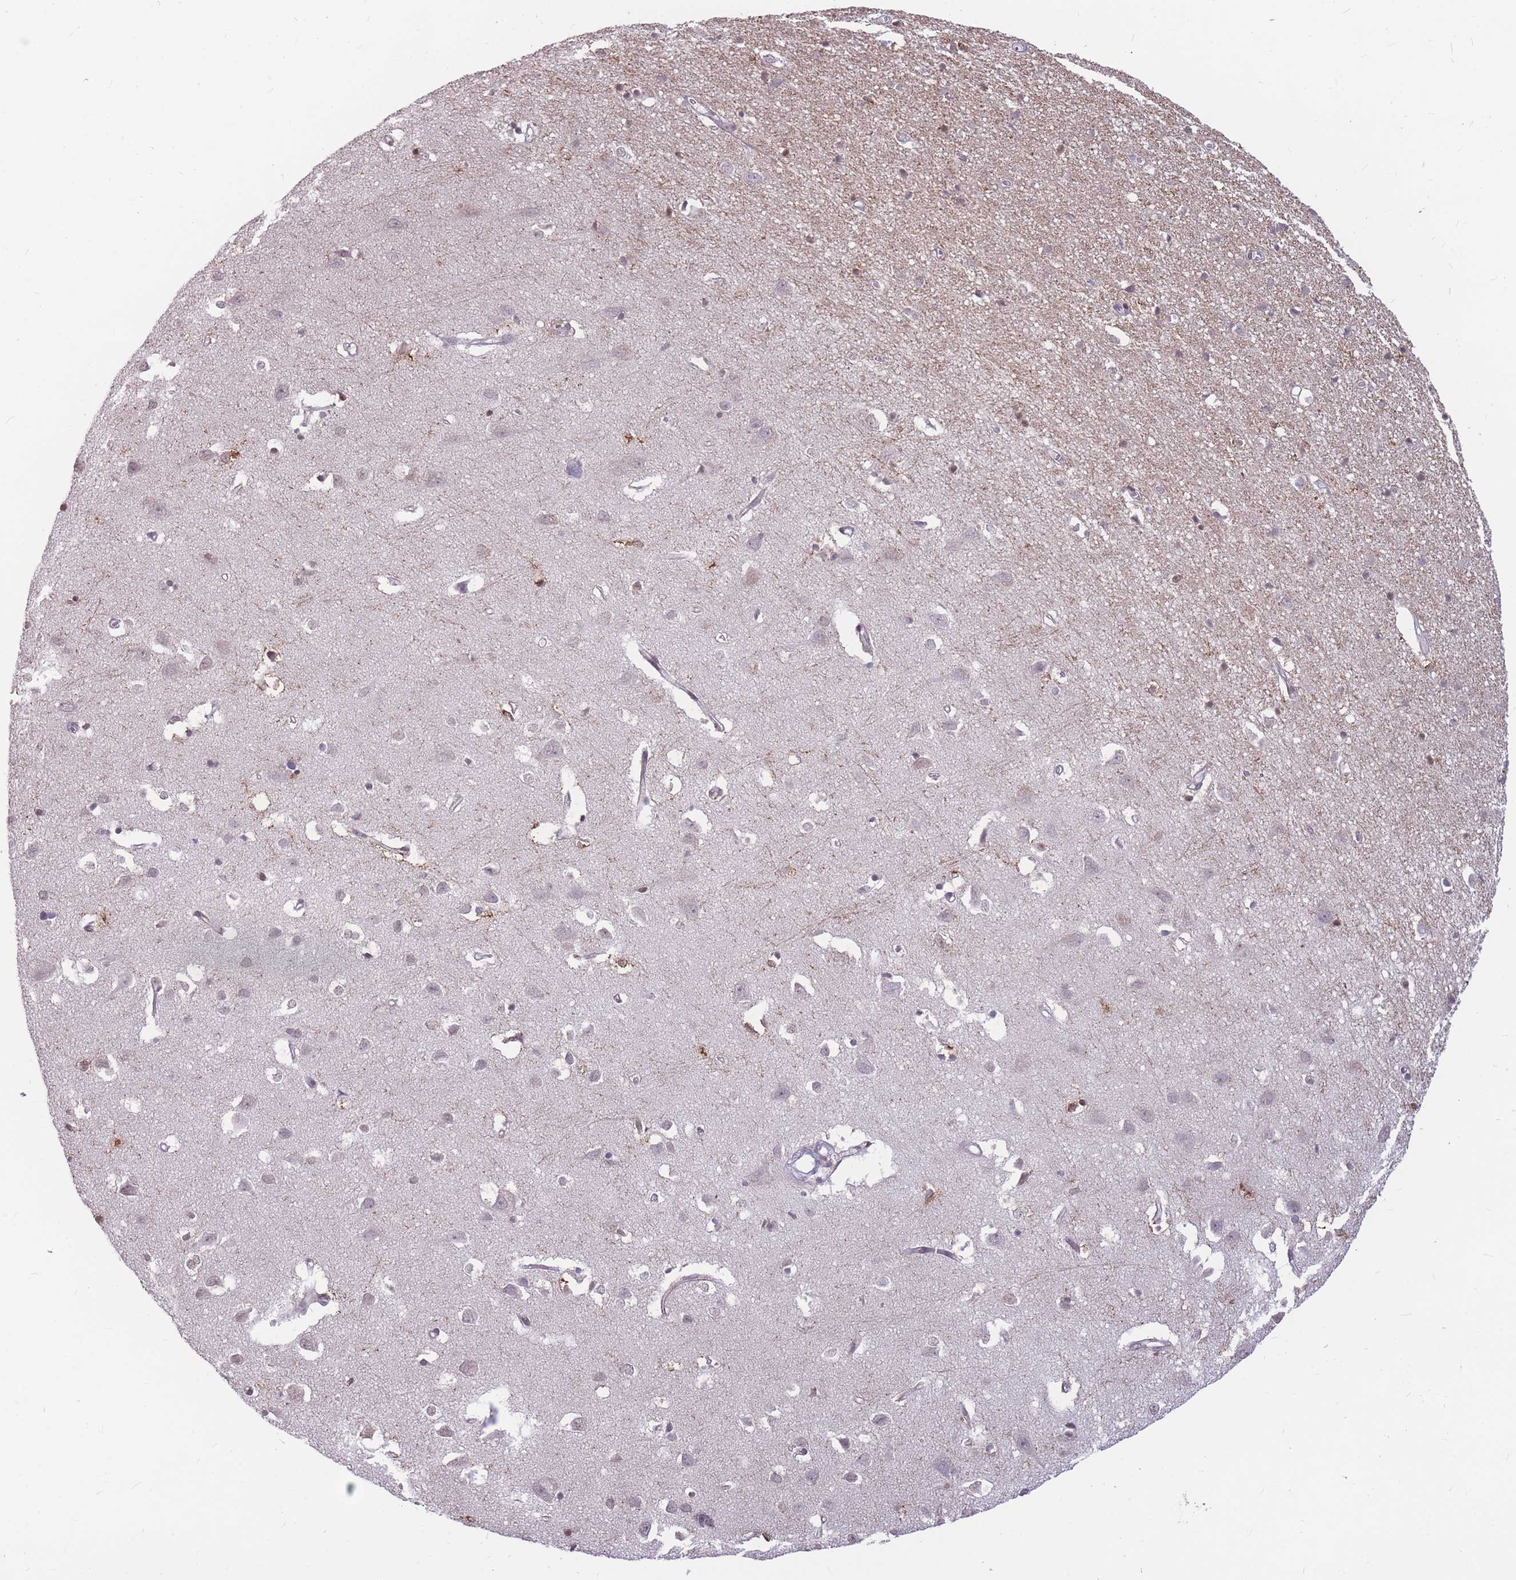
{"staining": {"intensity": "weak", "quantity": ">75%", "location": "cytoplasmic/membranous"}, "tissue": "cerebral cortex", "cell_type": "Endothelial cells", "image_type": "normal", "snomed": [{"axis": "morphology", "description": "Normal tissue, NOS"}, {"axis": "topography", "description": "Cerebral cortex"}], "caption": "Immunohistochemical staining of unremarkable human cerebral cortex exhibits low levels of weak cytoplasmic/membranous expression in about >75% of endothelial cells.", "gene": "GNA11", "patient": {"sex": "female", "age": 64}}